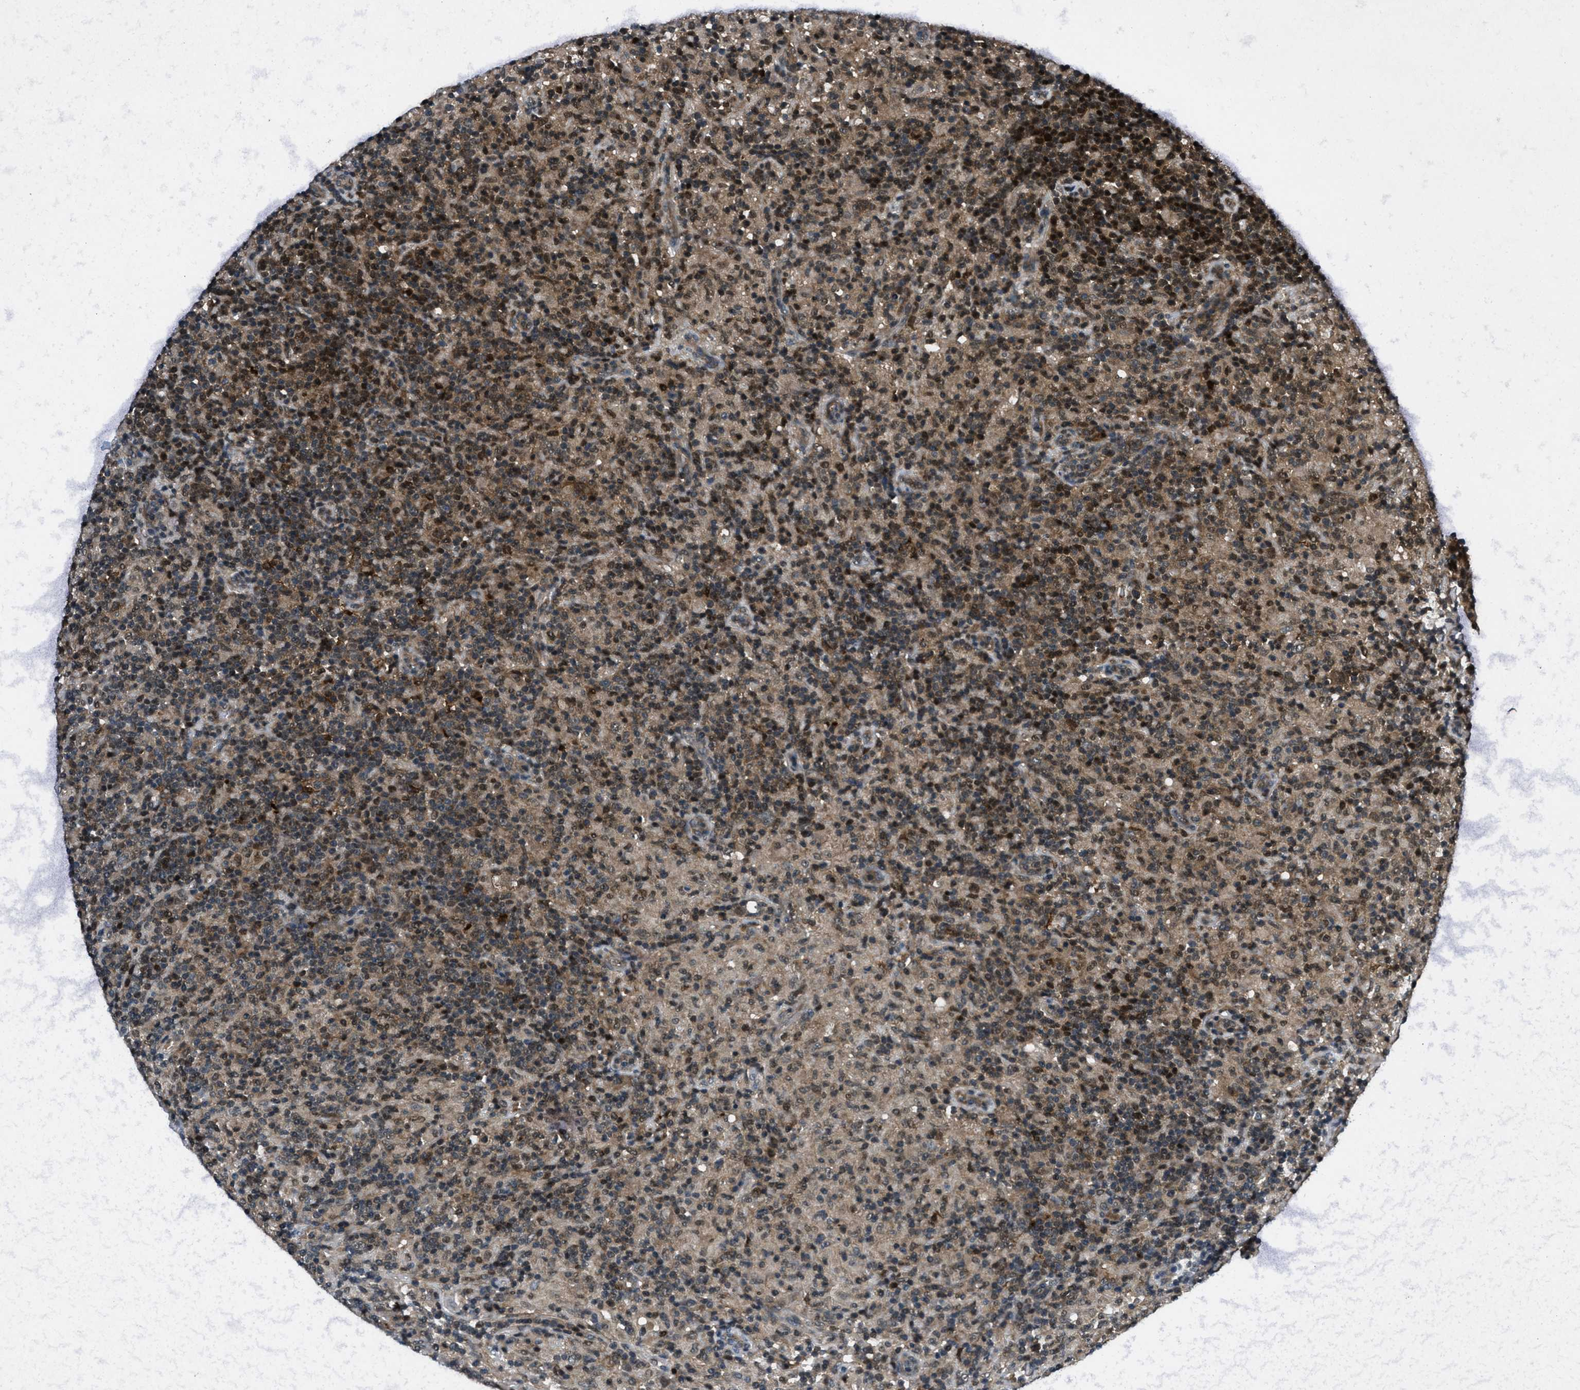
{"staining": {"intensity": "moderate", "quantity": ">75%", "location": "cytoplasmic/membranous"}, "tissue": "lymphoma", "cell_type": "Tumor cells", "image_type": "cancer", "snomed": [{"axis": "morphology", "description": "Hodgkin's disease, NOS"}, {"axis": "topography", "description": "Lymph node"}], "caption": "Immunohistochemistry photomicrograph of human lymphoma stained for a protein (brown), which shows medium levels of moderate cytoplasmic/membranous positivity in approximately >75% of tumor cells.", "gene": "EPSTI1", "patient": {"sex": "male", "age": 70}}